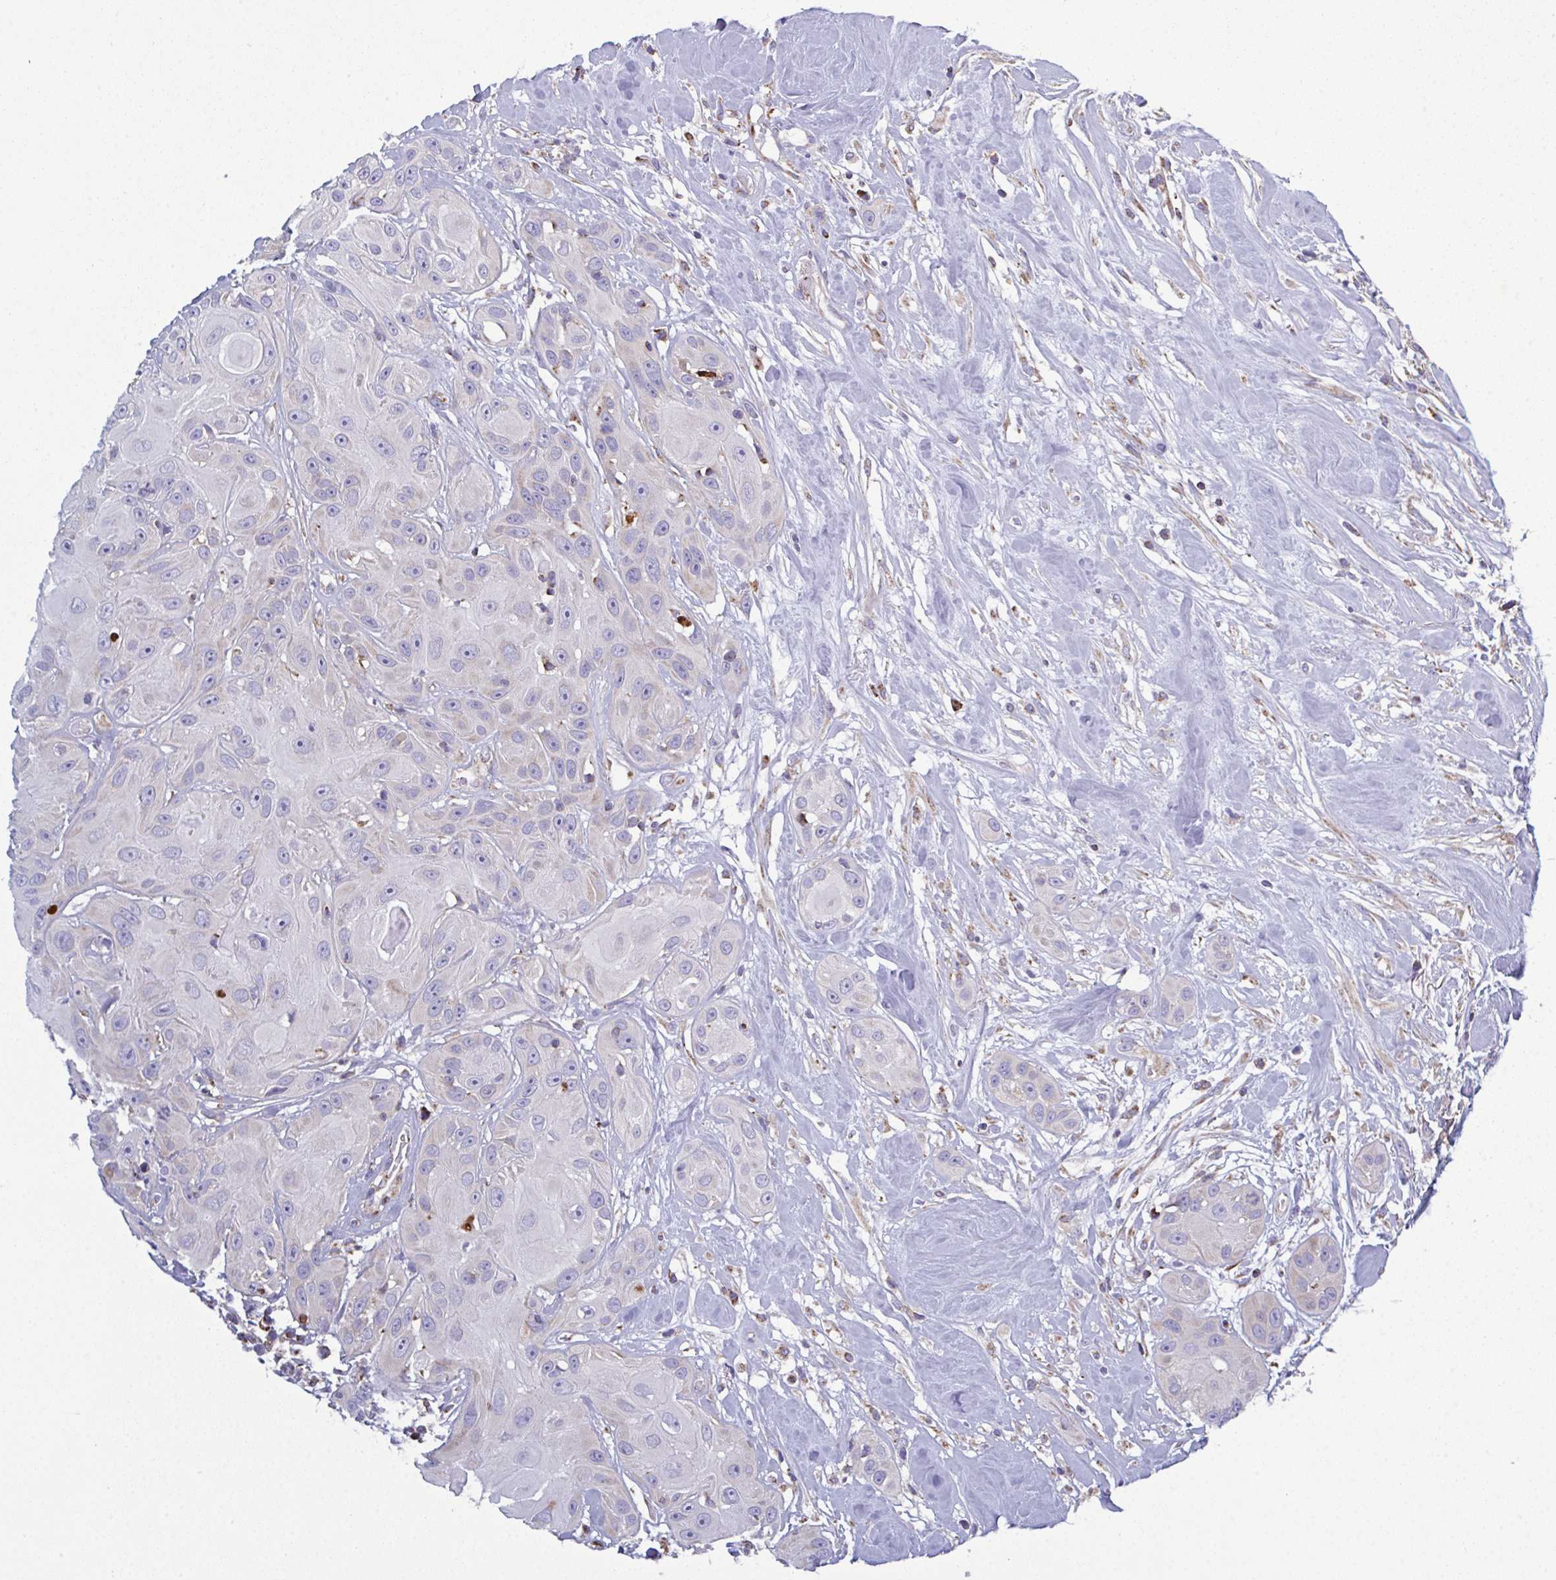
{"staining": {"intensity": "negative", "quantity": "none", "location": "none"}, "tissue": "head and neck cancer", "cell_type": "Tumor cells", "image_type": "cancer", "snomed": [{"axis": "morphology", "description": "Squamous cell carcinoma, NOS"}, {"axis": "topography", "description": "Oral tissue"}, {"axis": "topography", "description": "Head-Neck"}], "caption": "Tumor cells show no significant expression in head and neck cancer (squamous cell carcinoma).", "gene": "CSDE1", "patient": {"sex": "male", "age": 77}}